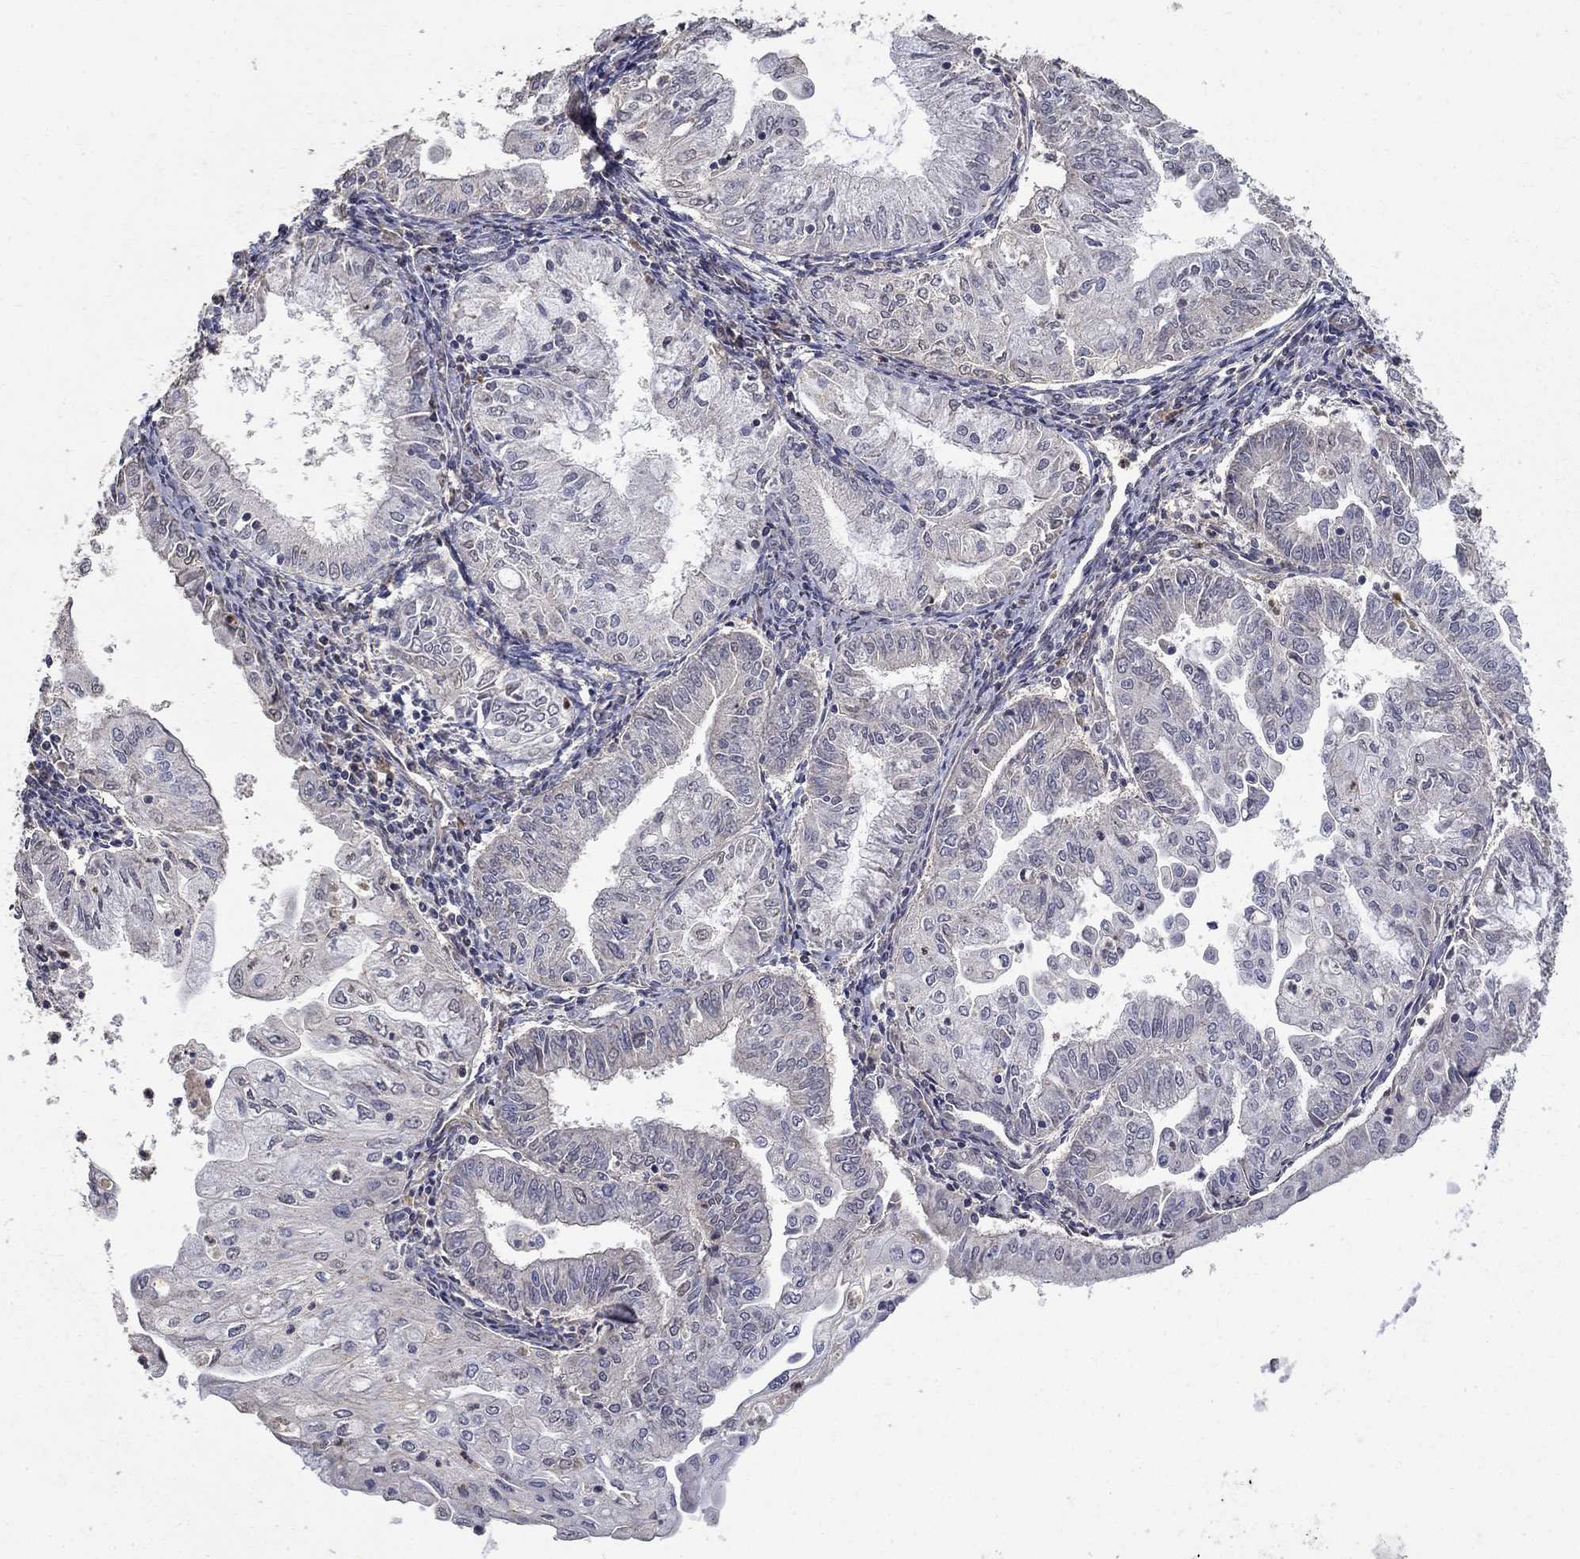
{"staining": {"intensity": "negative", "quantity": "none", "location": "none"}, "tissue": "endometrial cancer", "cell_type": "Tumor cells", "image_type": "cancer", "snomed": [{"axis": "morphology", "description": "Adenocarcinoma, NOS"}, {"axis": "topography", "description": "Endometrium"}], "caption": "Immunohistochemistry (IHC) photomicrograph of human endometrial cancer (adenocarcinoma) stained for a protein (brown), which exhibits no expression in tumor cells.", "gene": "MPP2", "patient": {"sex": "female", "age": 56}}